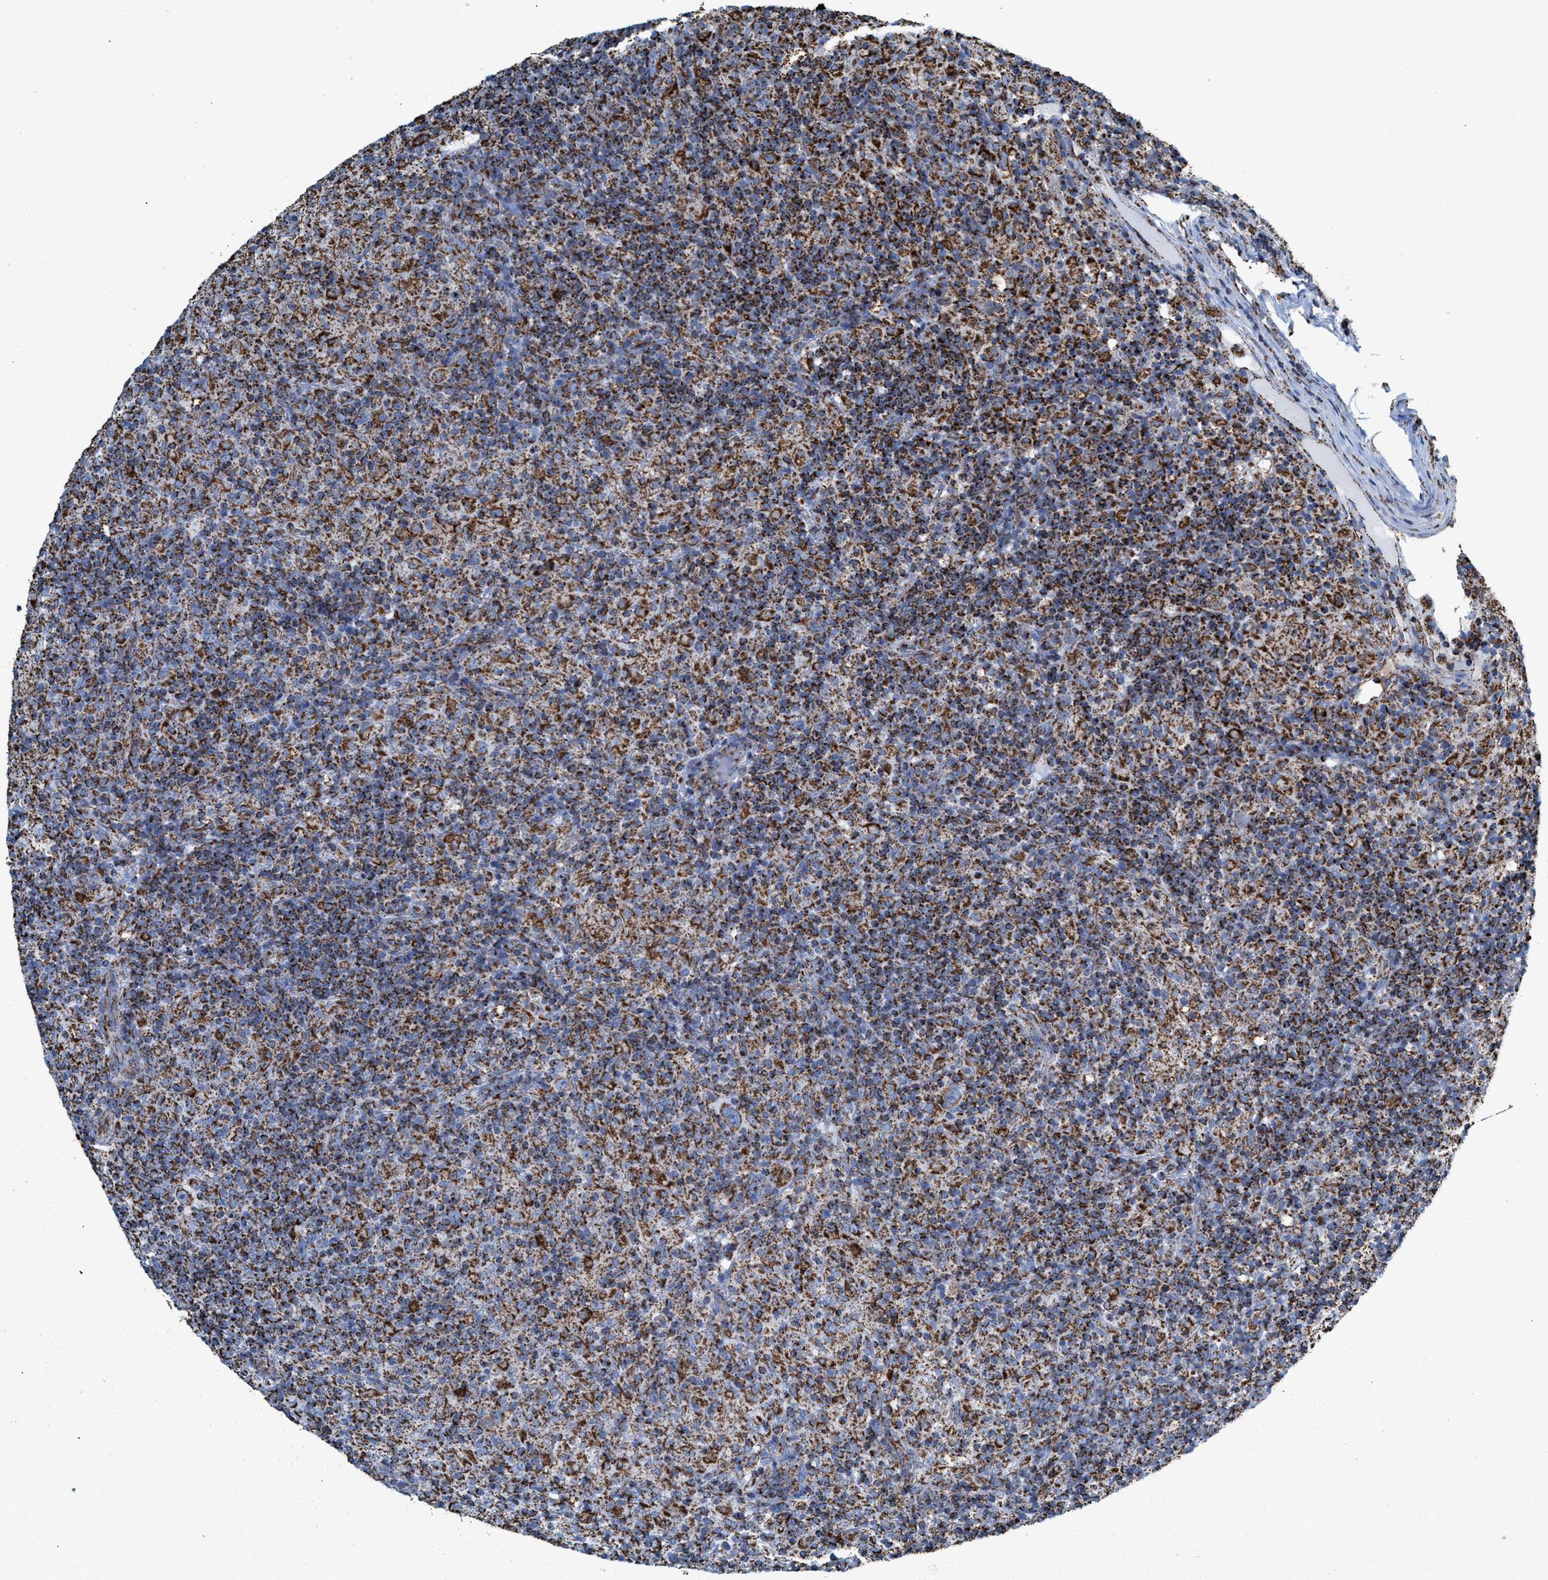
{"staining": {"intensity": "moderate", "quantity": ">75%", "location": "cytoplasmic/membranous"}, "tissue": "lymphoma", "cell_type": "Tumor cells", "image_type": "cancer", "snomed": [{"axis": "morphology", "description": "Hodgkin's disease, NOS"}, {"axis": "topography", "description": "Lymph node"}], "caption": "Protein staining shows moderate cytoplasmic/membranous staining in approximately >75% of tumor cells in lymphoma.", "gene": "ECHS1", "patient": {"sex": "male", "age": 70}}